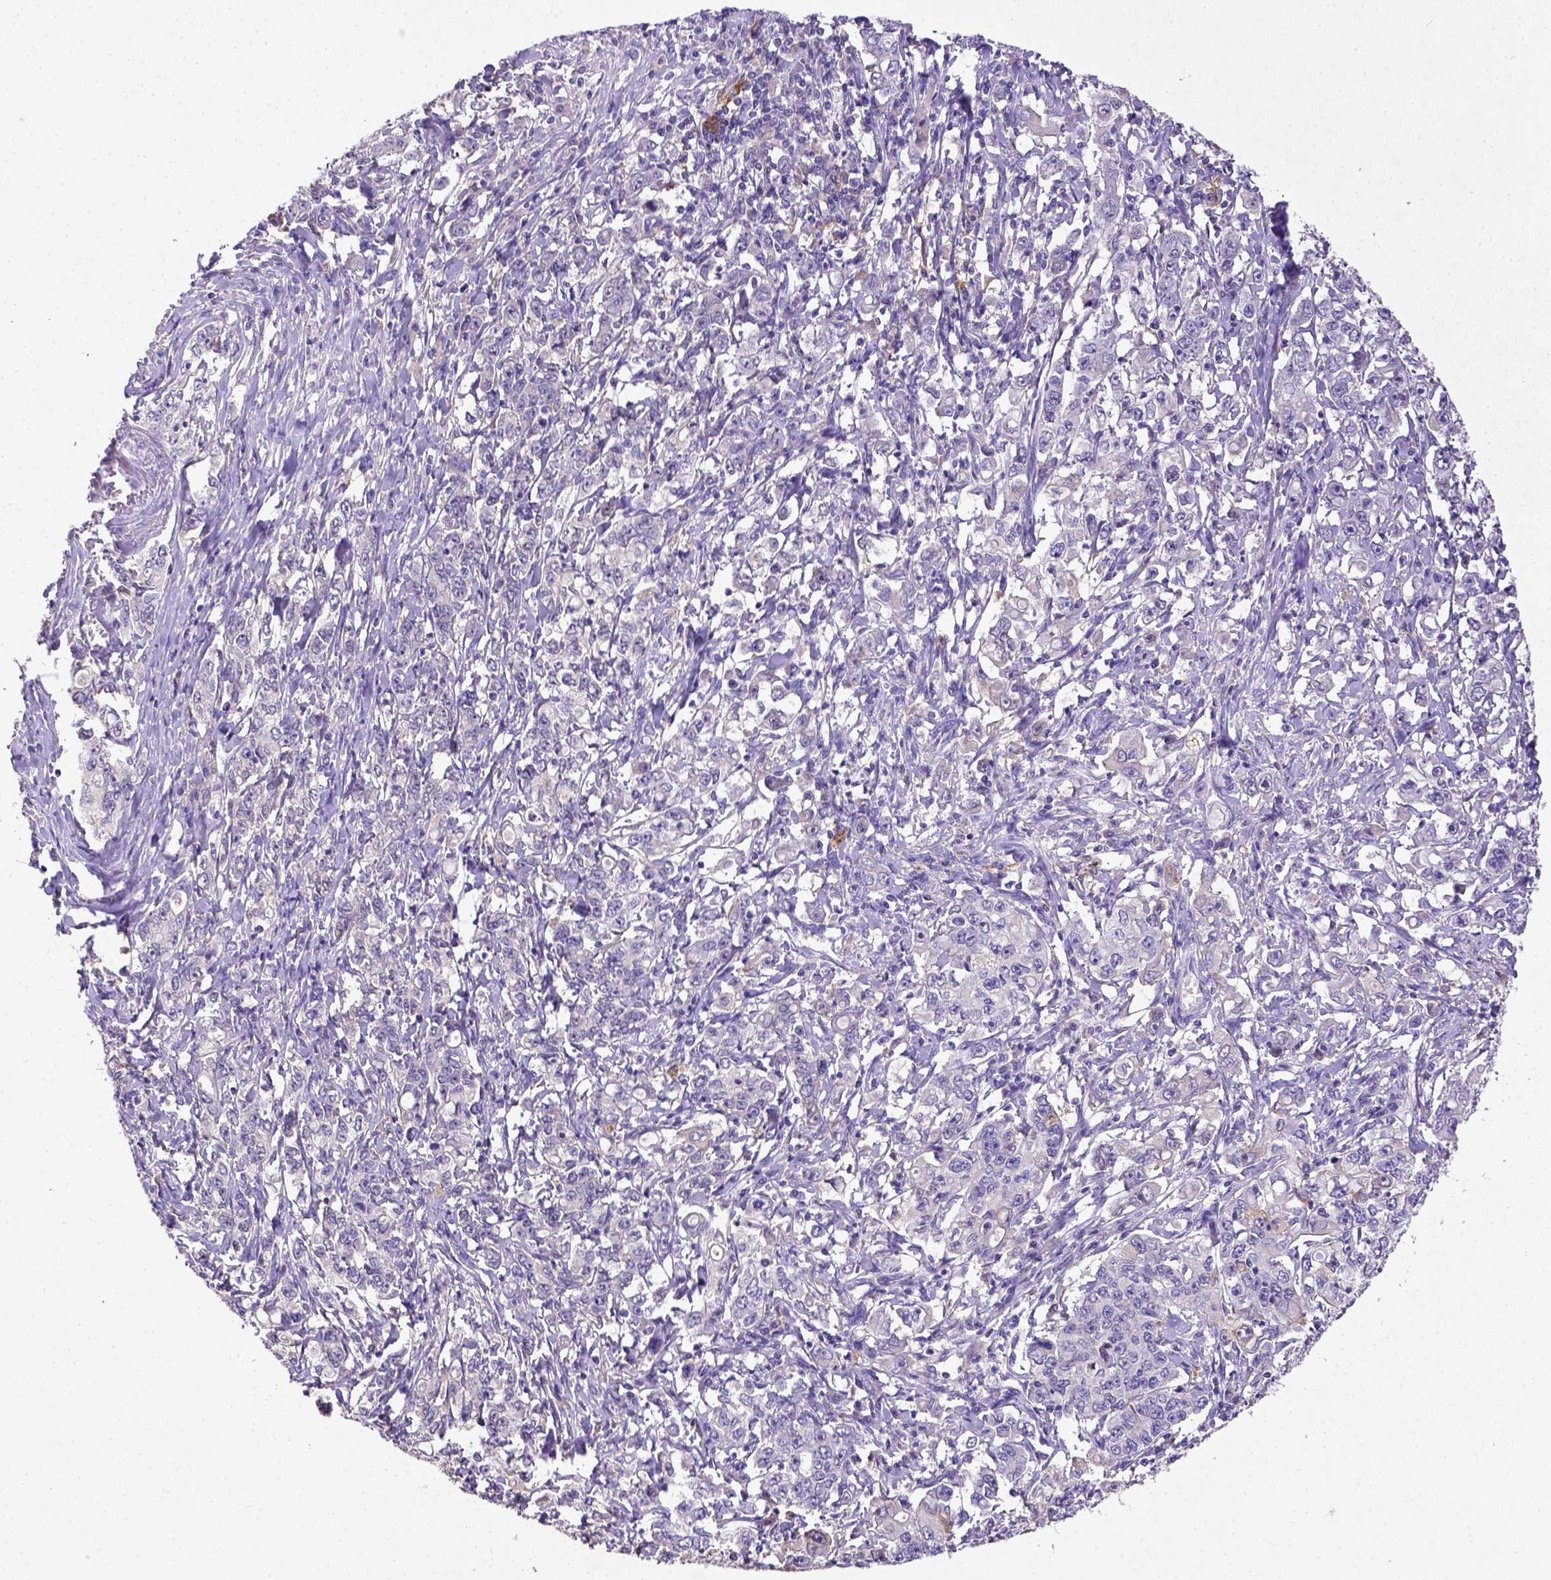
{"staining": {"intensity": "negative", "quantity": "none", "location": "none"}, "tissue": "stomach cancer", "cell_type": "Tumor cells", "image_type": "cancer", "snomed": [{"axis": "morphology", "description": "Adenocarcinoma, NOS"}, {"axis": "topography", "description": "Stomach, lower"}], "caption": "A high-resolution histopathology image shows IHC staining of adenocarcinoma (stomach), which demonstrates no significant positivity in tumor cells. Nuclei are stained in blue.", "gene": "CD40", "patient": {"sex": "female", "age": 72}}